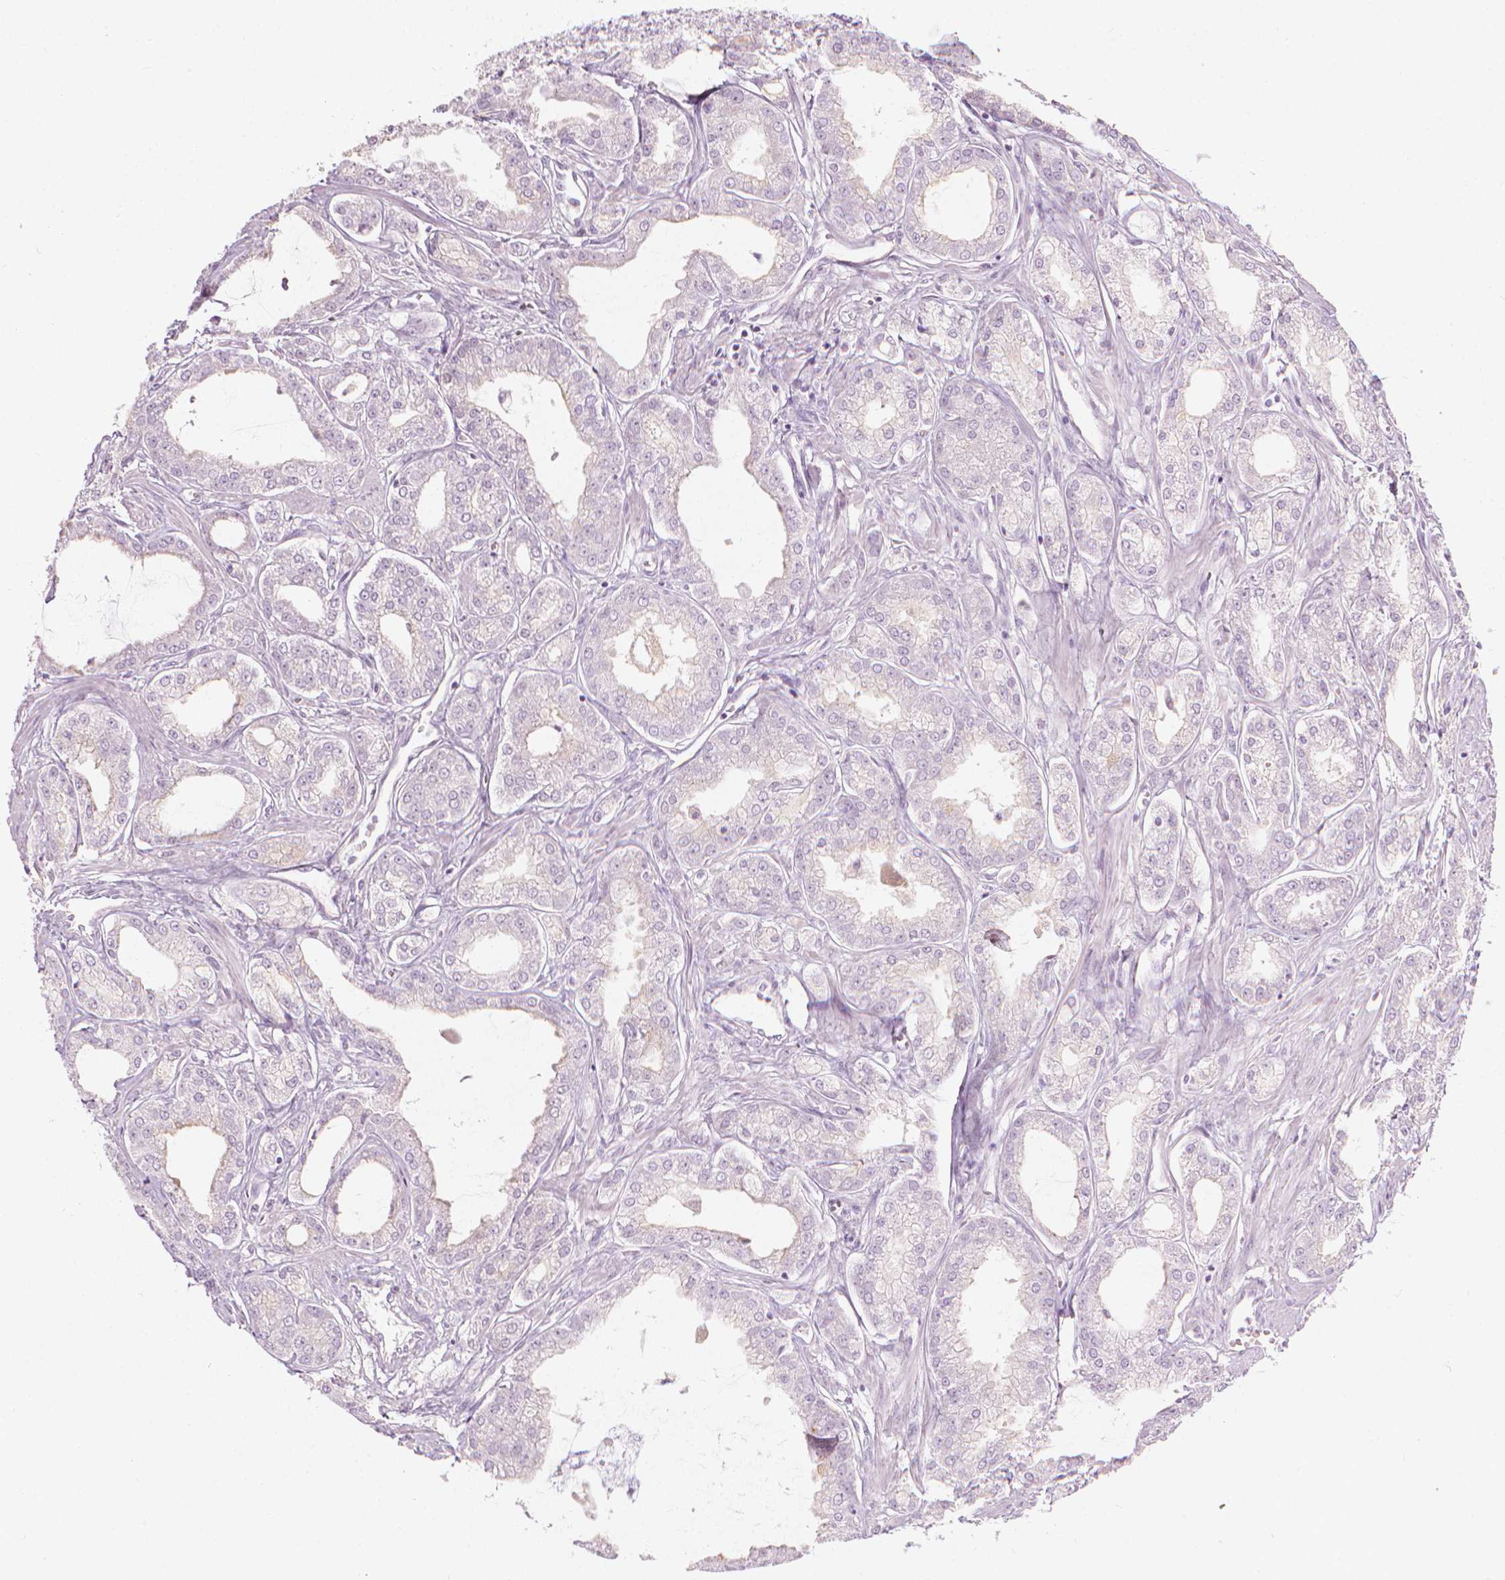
{"staining": {"intensity": "negative", "quantity": "none", "location": "none"}, "tissue": "prostate cancer", "cell_type": "Tumor cells", "image_type": "cancer", "snomed": [{"axis": "morphology", "description": "Adenocarcinoma, NOS"}, {"axis": "topography", "description": "Prostate"}], "caption": "High magnification brightfield microscopy of adenocarcinoma (prostate) stained with DAB (brown) and counterstained with hematoxylin (blue): tumor cells show no significant positivity.", "gene": "SHMT1", "patient": {"sex": "male", "age": 71}}